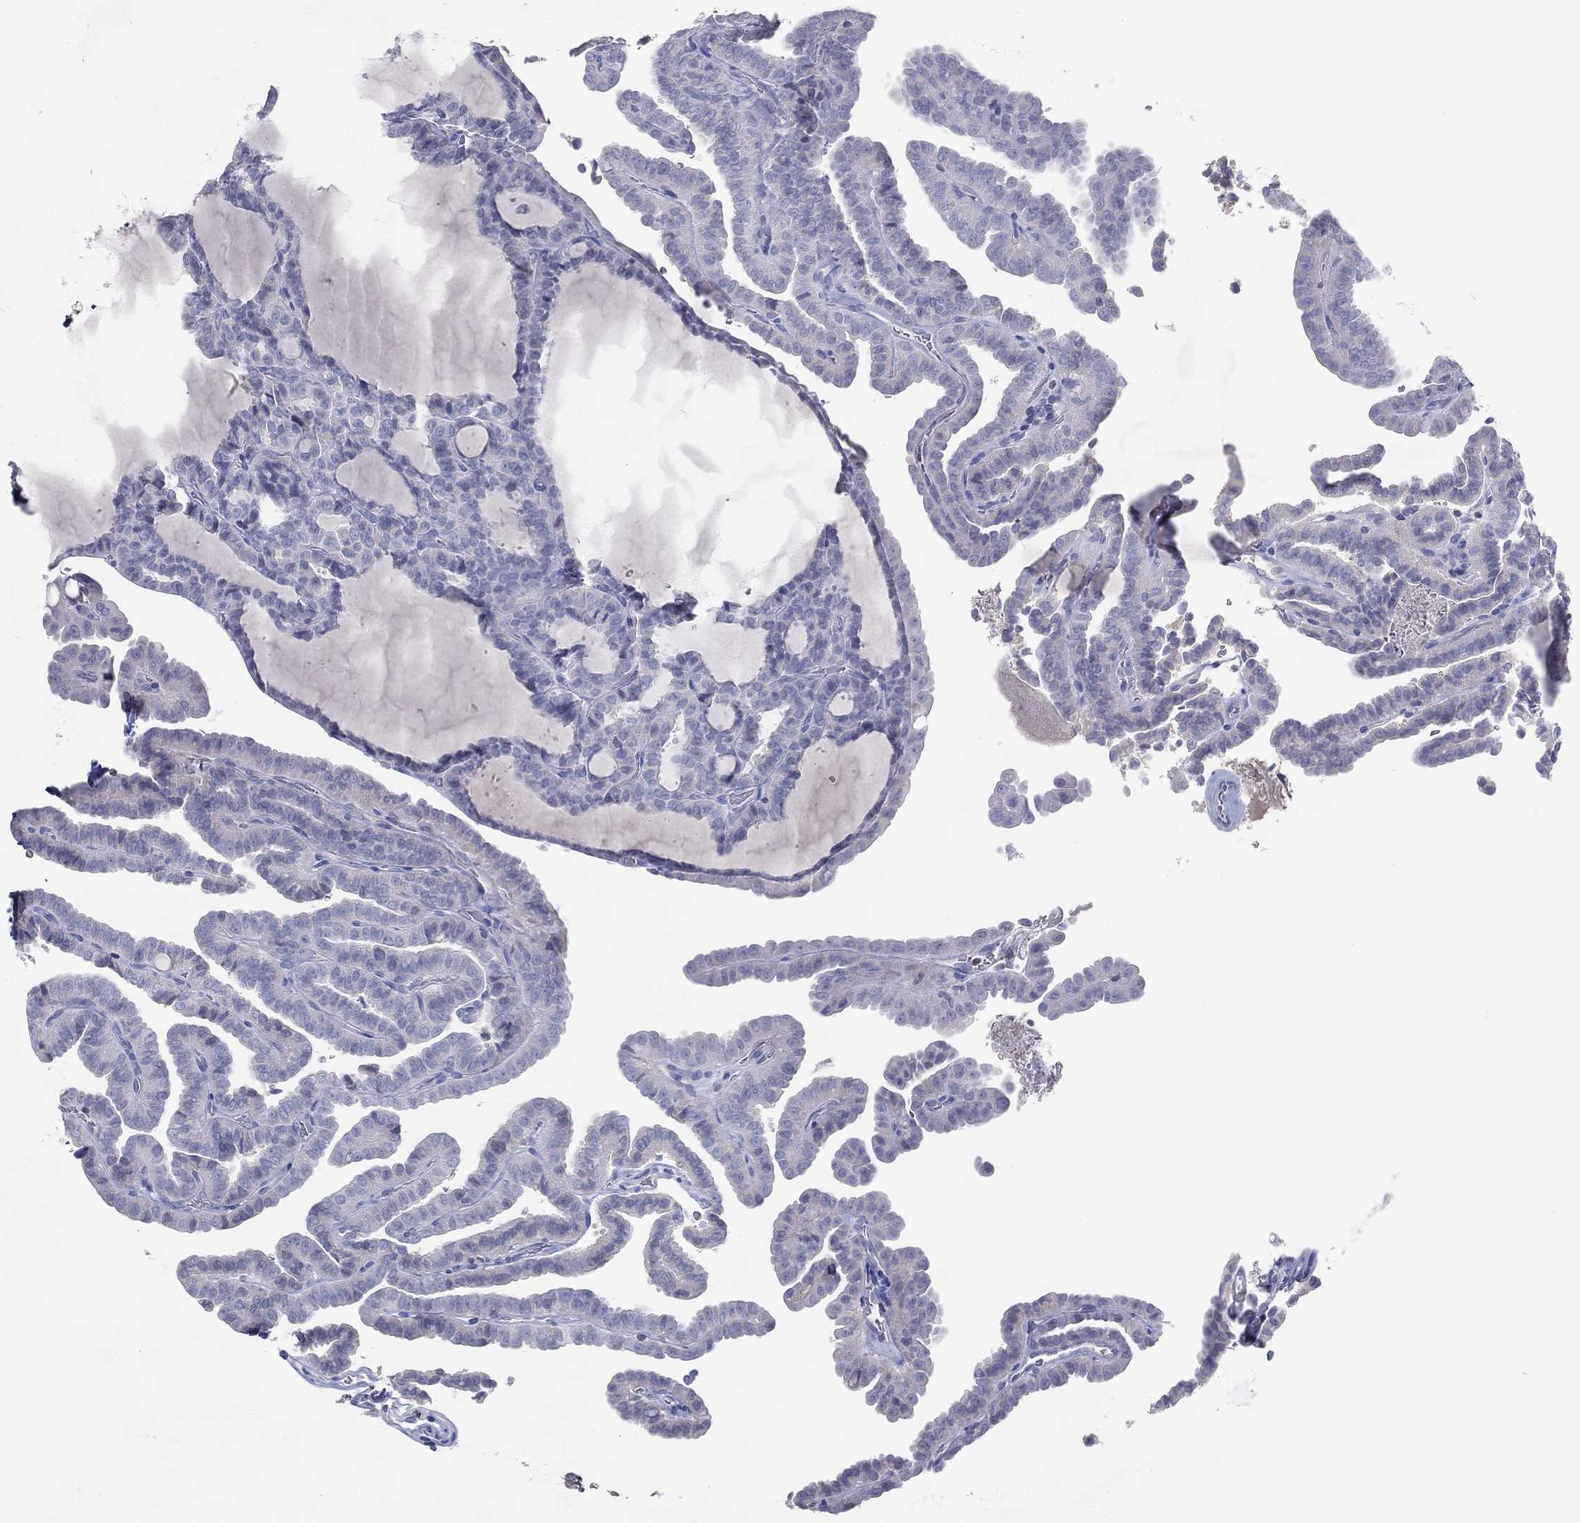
{"staining": {"intensity": "negative", "quantity": "none", "location": "none"}, "tissue": "thyroid cancer", "cell_type": "Tumor cells", "image_type": "cancer", "snomed": [{"axis": "morphology", "description": "Papillary adenocarcinoma, NOS"}, {"axis": "topography", "description": "Thyroid gland"}], "caption": "Histopathology image shows no significant protein positivity in tumor cells of papillary adenocarcinoma (thyroid).", "gene": "CPT1B", "patient": {"sex": "female", "age": 39}}